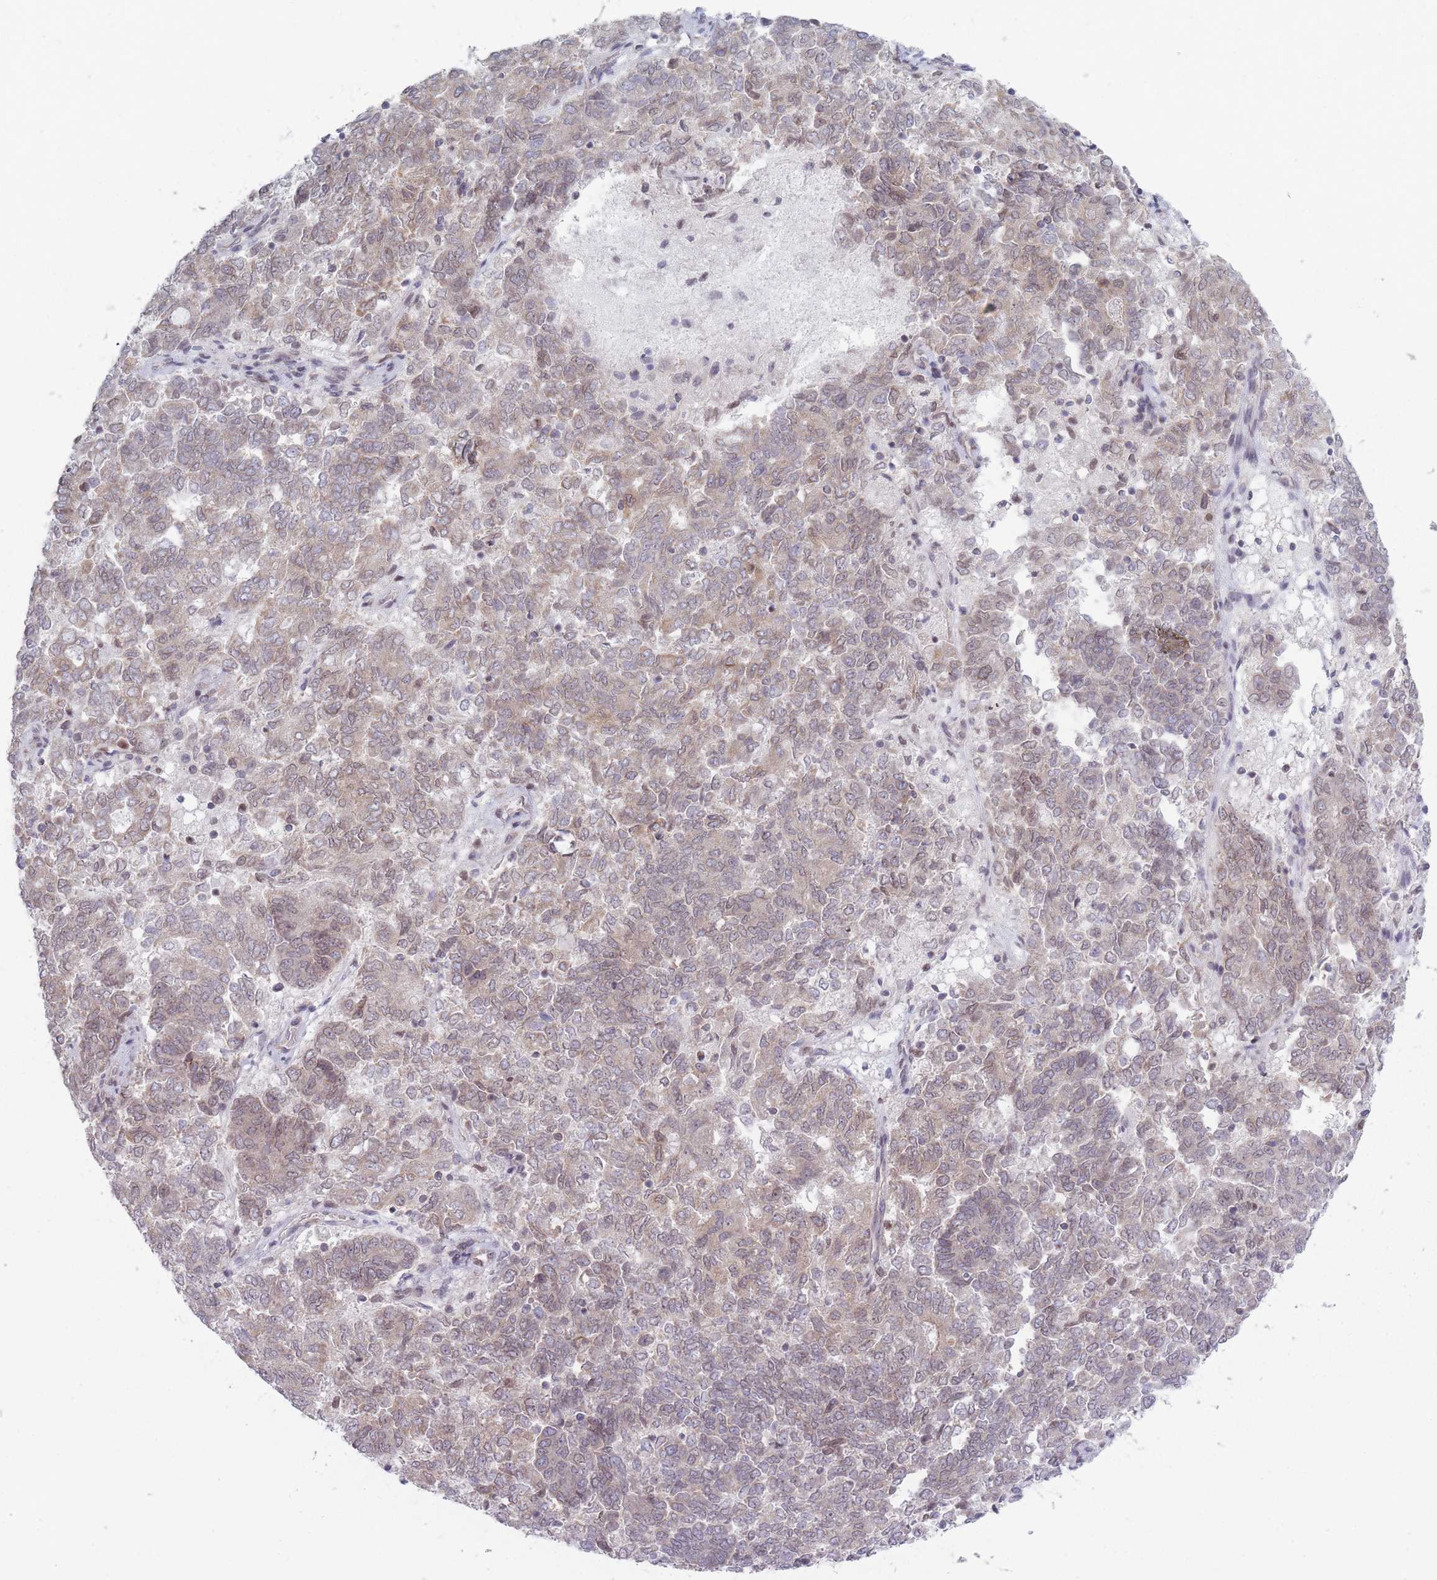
{"staining": {"intensity": "weak", "quantity": "25%-75%", "location": "cytoplasmic/membranous"}, "tissue": "endometrial cancer", "cell_type": "Tumor cells", "image_type": "cancer", "snomed": [{"axis": "morphology", "description": "Adenocarcinoma, NOS"}, {"axis": "topography", "description": "Endometrium"}], "caption": "A histopathology image showing weak cytoplasmic/membranous expression in about 25%-75% of tumor cells in endometrial adenocarcinoma, as visualized by brown immunohistochemical staining.", "gene": "VRK2", "patient": {"sex": "female", "age": 80}}